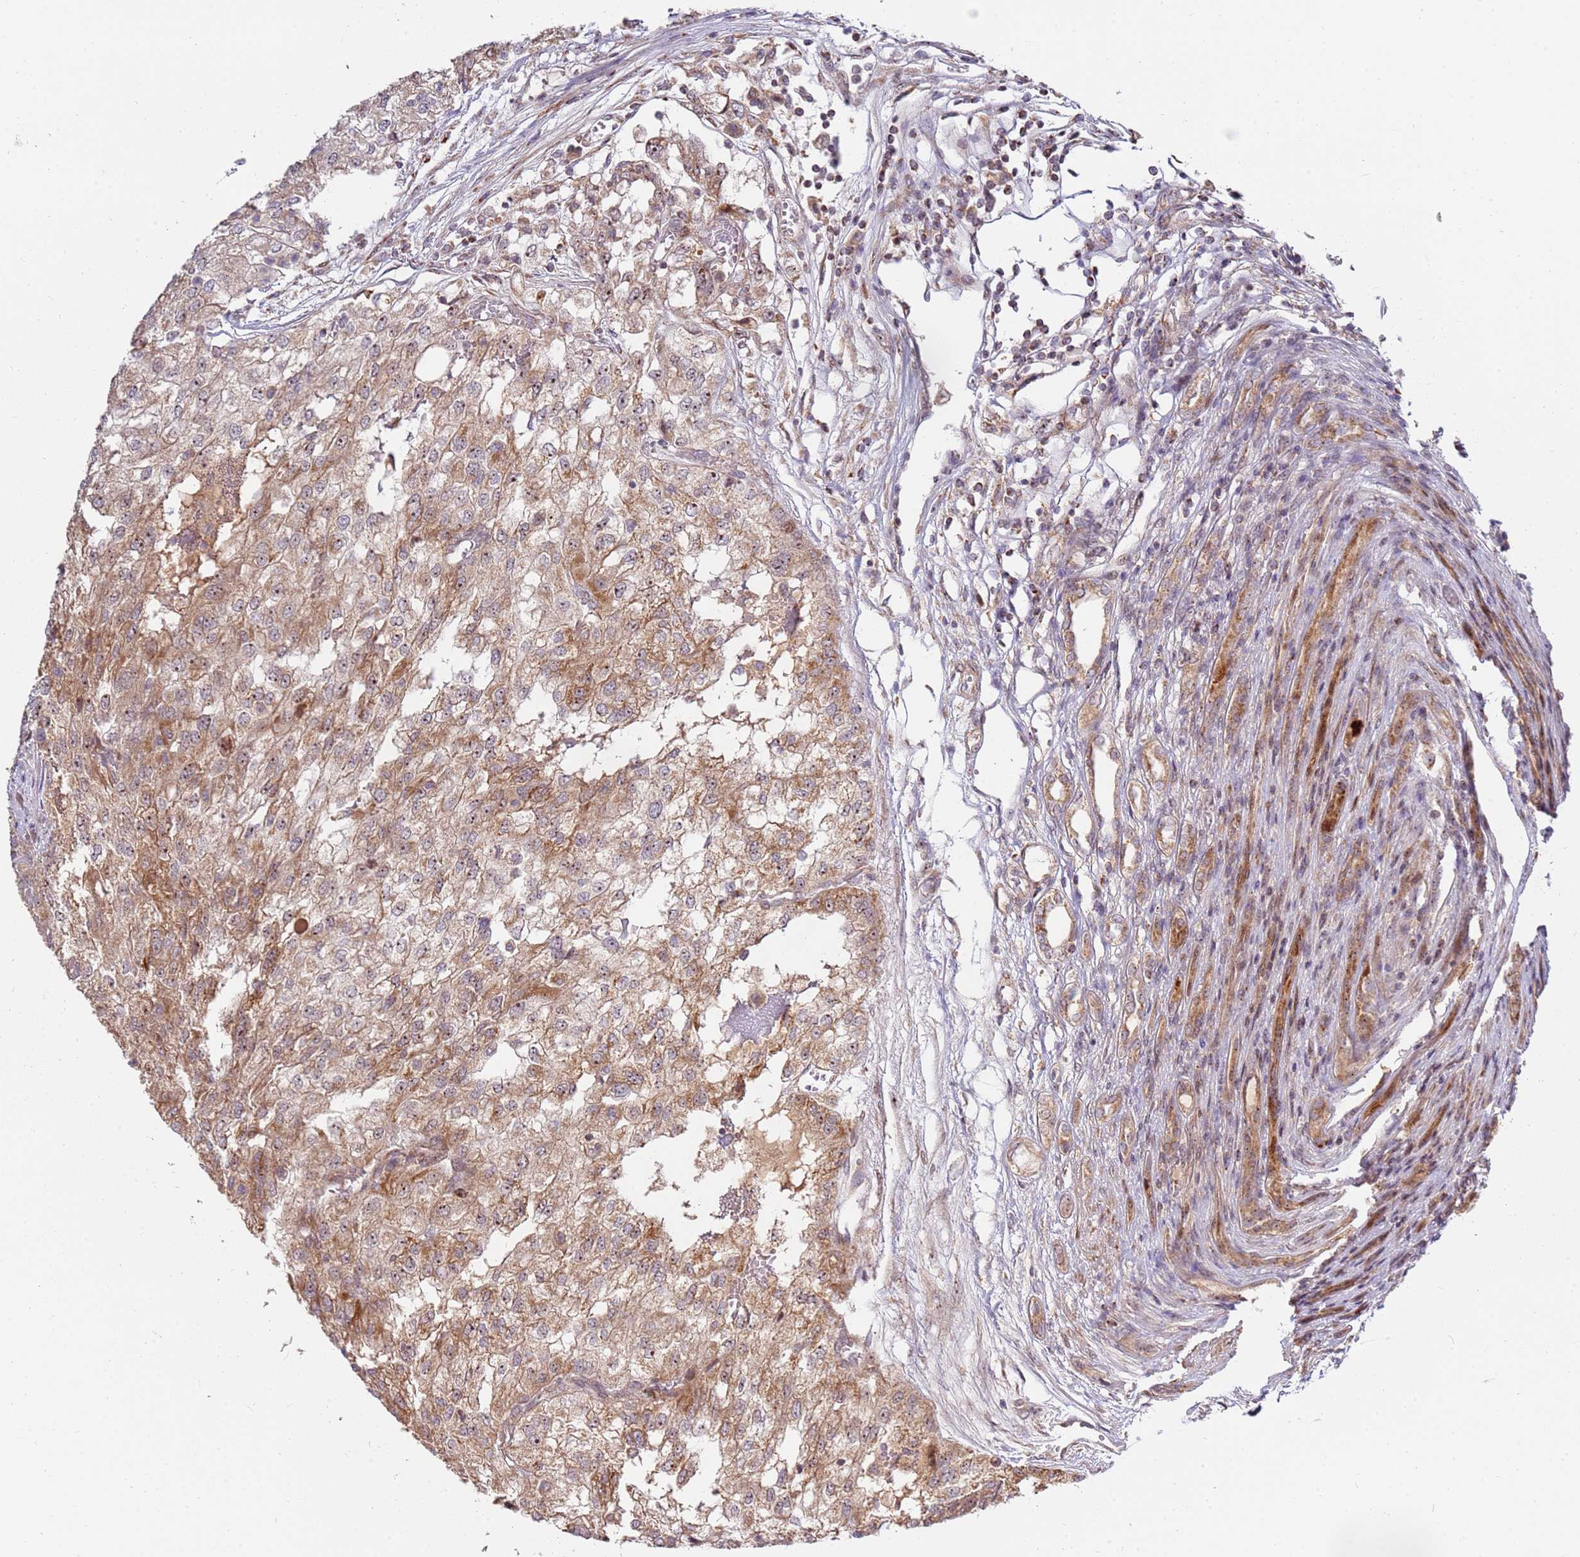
{"staining": {"intensity": "moderate", "quantity": ">75%", "location": "cytoplasmic/membranous,nuclear"}, "tissue": "renal cancer", "cell_type": "Tumor cells", "image_type": "cancer", "snomed": [{"axis": "morphology", "description": "Adenocarcinoma, NOS"}, {"axis": "topography", "description": "Kidney"}], "caption": "Immunohistochemistry of renal cancer (adenocarcinoma) exhibits medium levels of moderate cytoplasmic/membranous and nuclear positivity in approximately >75% of tumor cells.", "gene": "KIF25", "patient": {"sex": "female", "age": 54}}